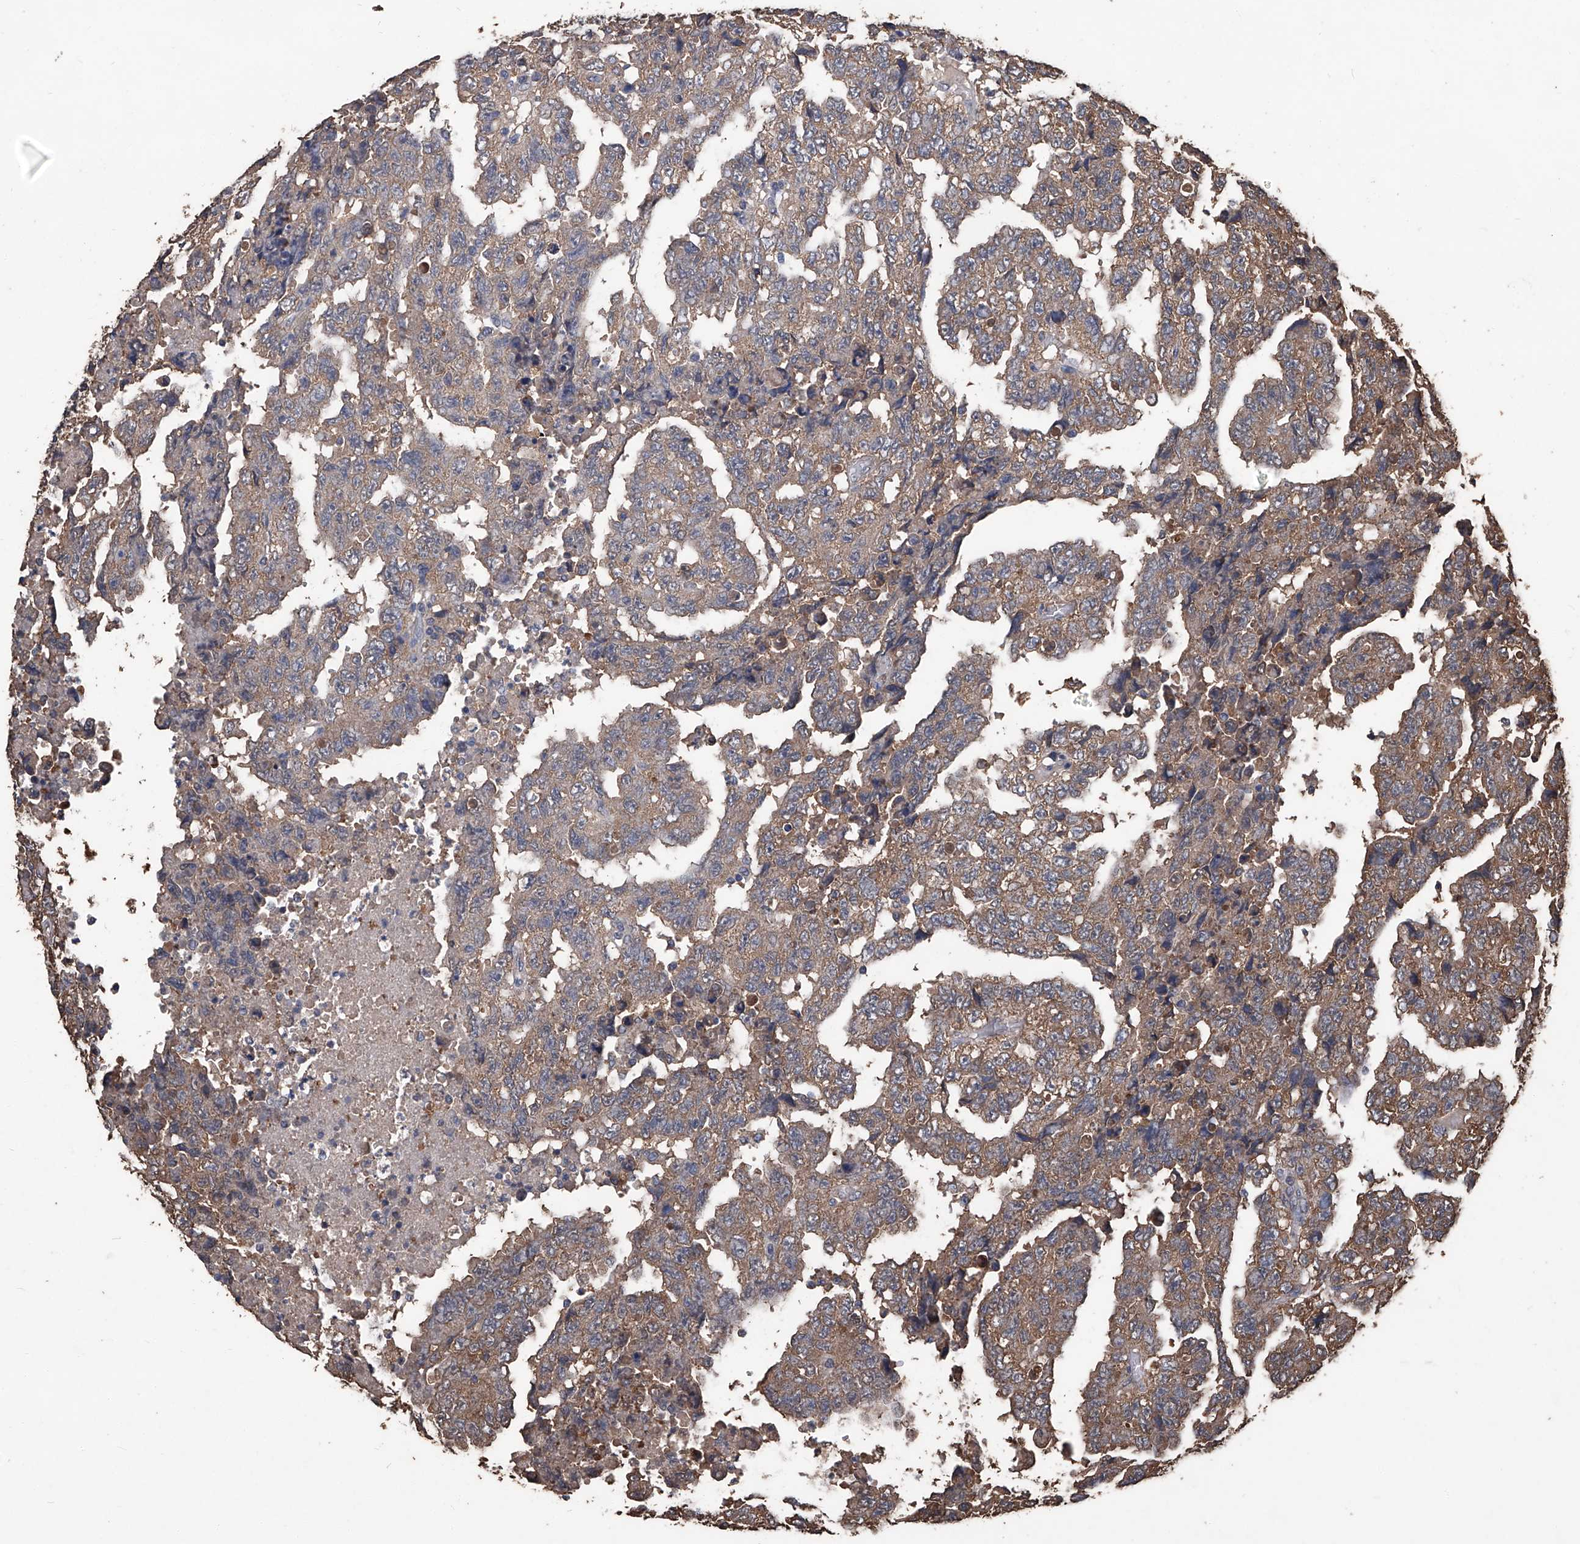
{"staining": {"intensity": "moderate", "quantity": ">75%", "location": "cytoplasmic/membranous"}, "tissue": "testis cancer", "cell_type": "Tumor cells", "image_type": "cancer", "snomed": [{"axis": "morphology", "description": "Necrosis, NOS"}, {"axis": "morphology", "description": "Carcinoma, Embryonal, NOS"}, {"axis": "topography", "description": "Testis"}], "caption": "The image shows a brown stain indicating the presence of a protein in the cytoplasmic/membranous of tumor cells in testis embryonal carcinoma.", "gene": "STARD7", "patient": {"sex": "male", "age": 19}}